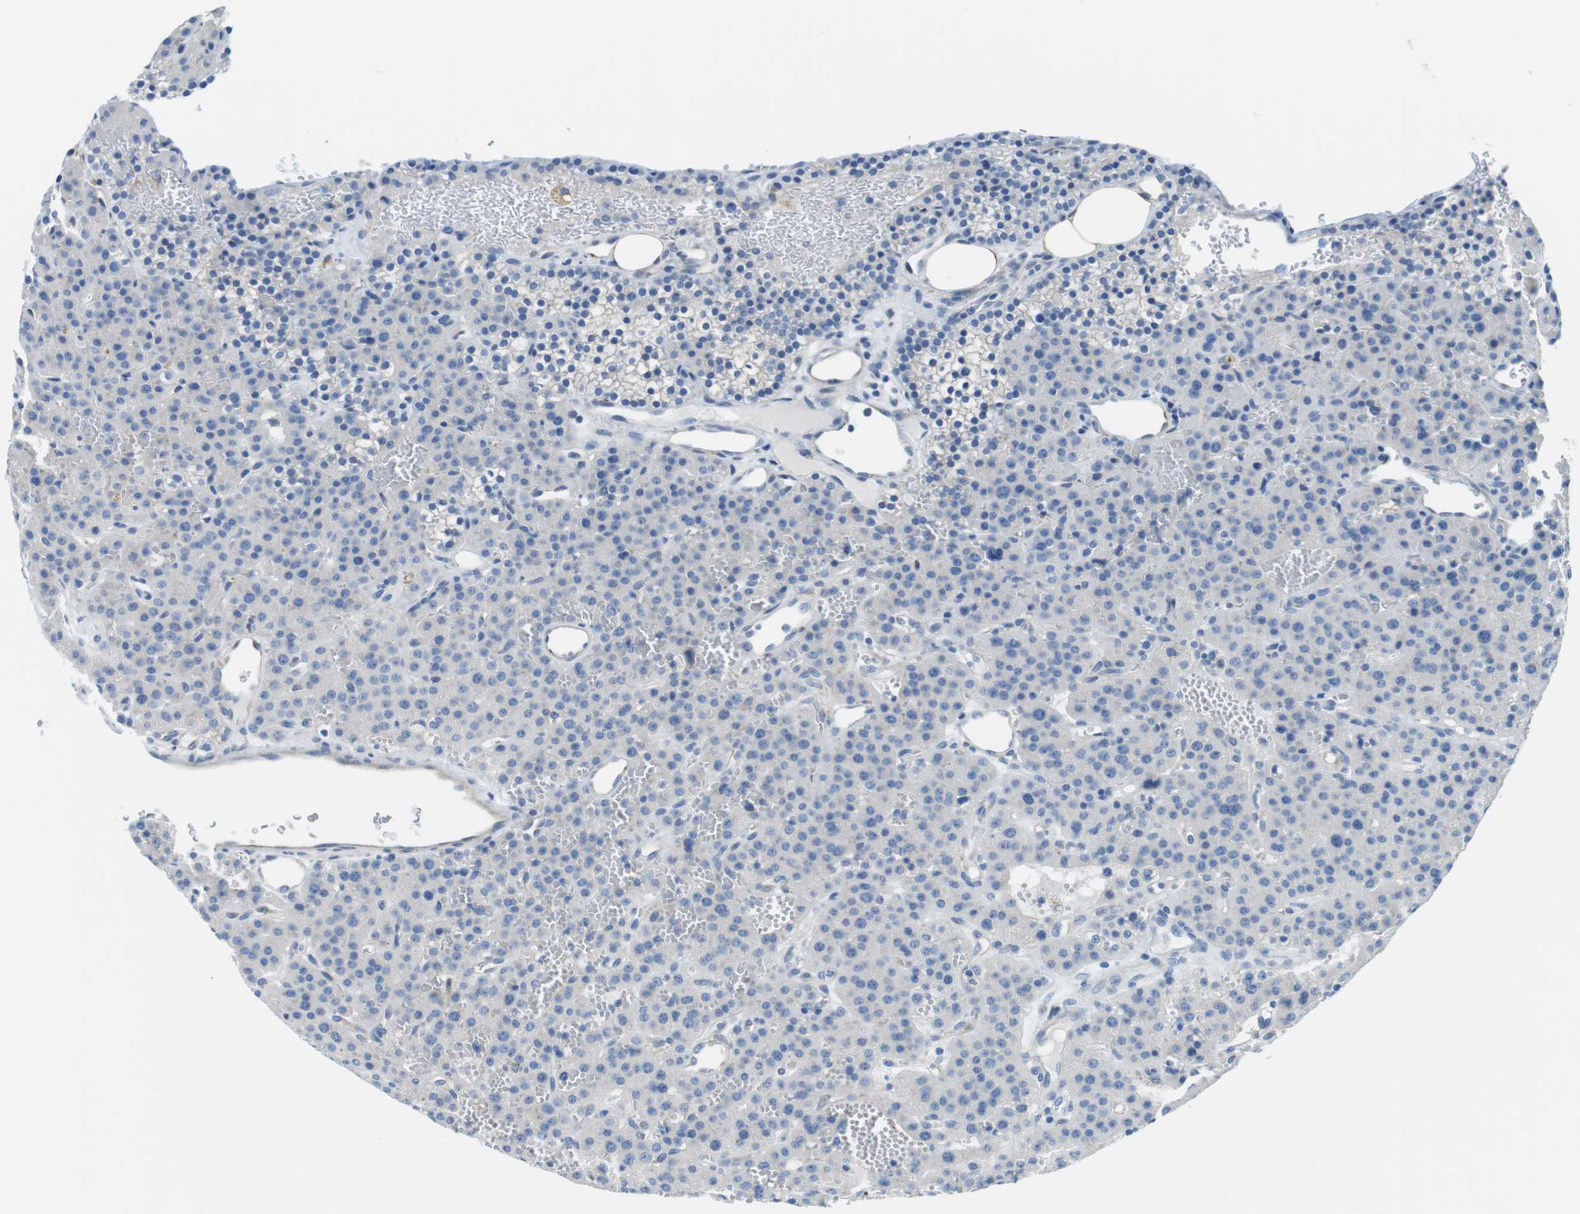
{"staining": {"intensity": "moderate", "quantity": "<25%", "location": "cytoplasmic/membranous"}, "tissue": "parathyroid gland", "cell_type": "Glandular cells", "image_type": "normal", "snomed": [{"axis": "morphology", "description": "Normal tissue, NOS"}, {"axis": "morphology", "description": "Adenoma, NOS"}, {"axis": "topography", "description": "Parathyroid gland"}], "caption": "Moderate cytoplasmic/membranous staining for a protein is seen in about <25% of glandular cells of benign parathyroid gland using immunohistochemistry (IHC).", "gene": "CDH8", "patient": {"sex": "female", "age": 81}}